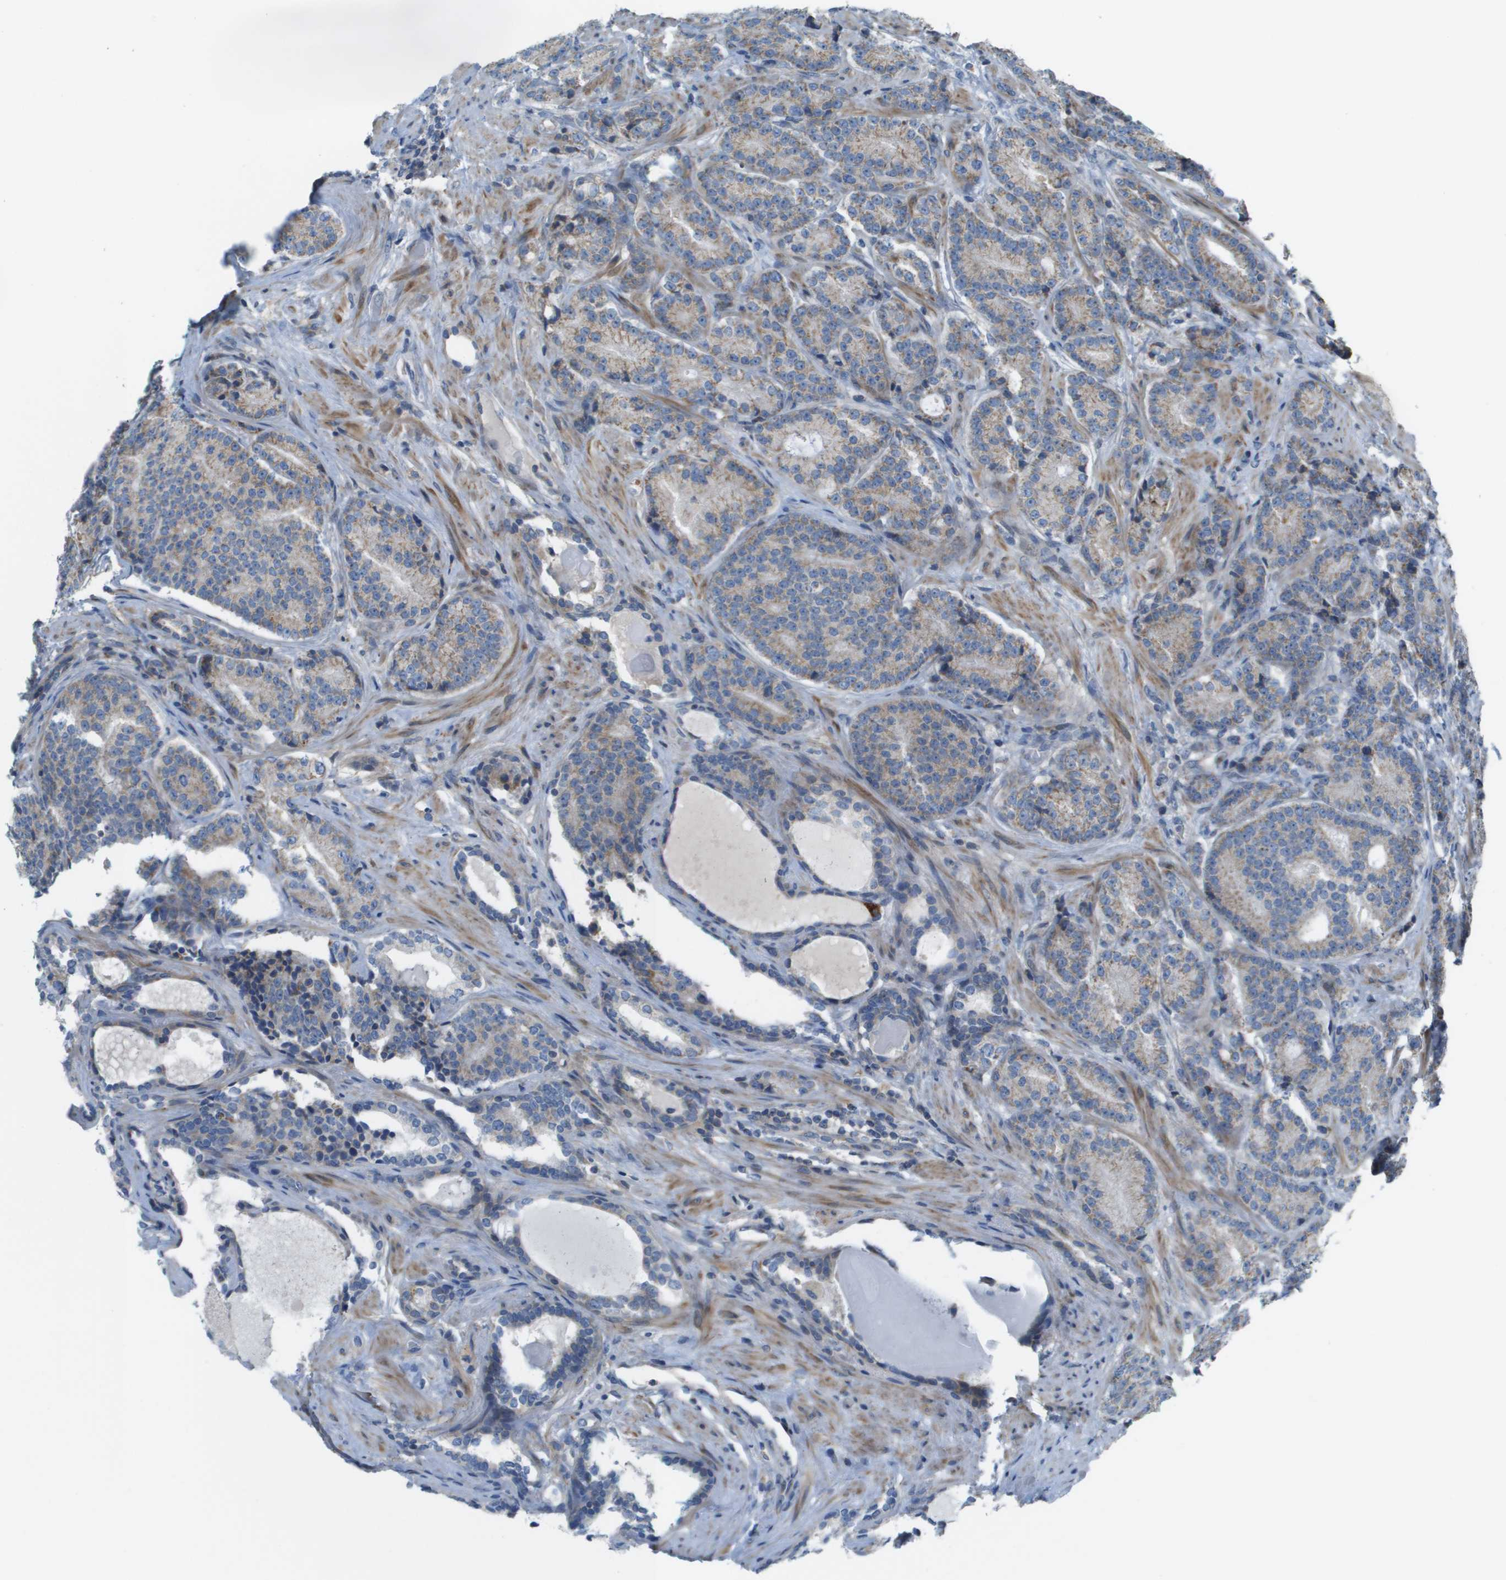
{"staining": {"intensity": "weak", "quantity": "25%-75%", "location": "cytoplasmic/membranous"}, "tissue": "prostate cancer", "cell_type": "Tumor cells", "image_type": "cancer", "snomed": [{"axis": "morphology", "description": "Adenocarcinoma, High grade"}, {"axis": "topography", "description": "Prostate"}], "caption": "Immunohistochemical staining of prostate cancer (adenocarcinoma (high-grade)) demonstrates low levels of weak cytoplasmic/membranous protein expression in approximately 25%-75% of tumor cells. (DAB IHC, brown staining for protein, blue staining for nuclei).", "gene": "GALNT6", "patient": {"sex": "male", "age": 61}}